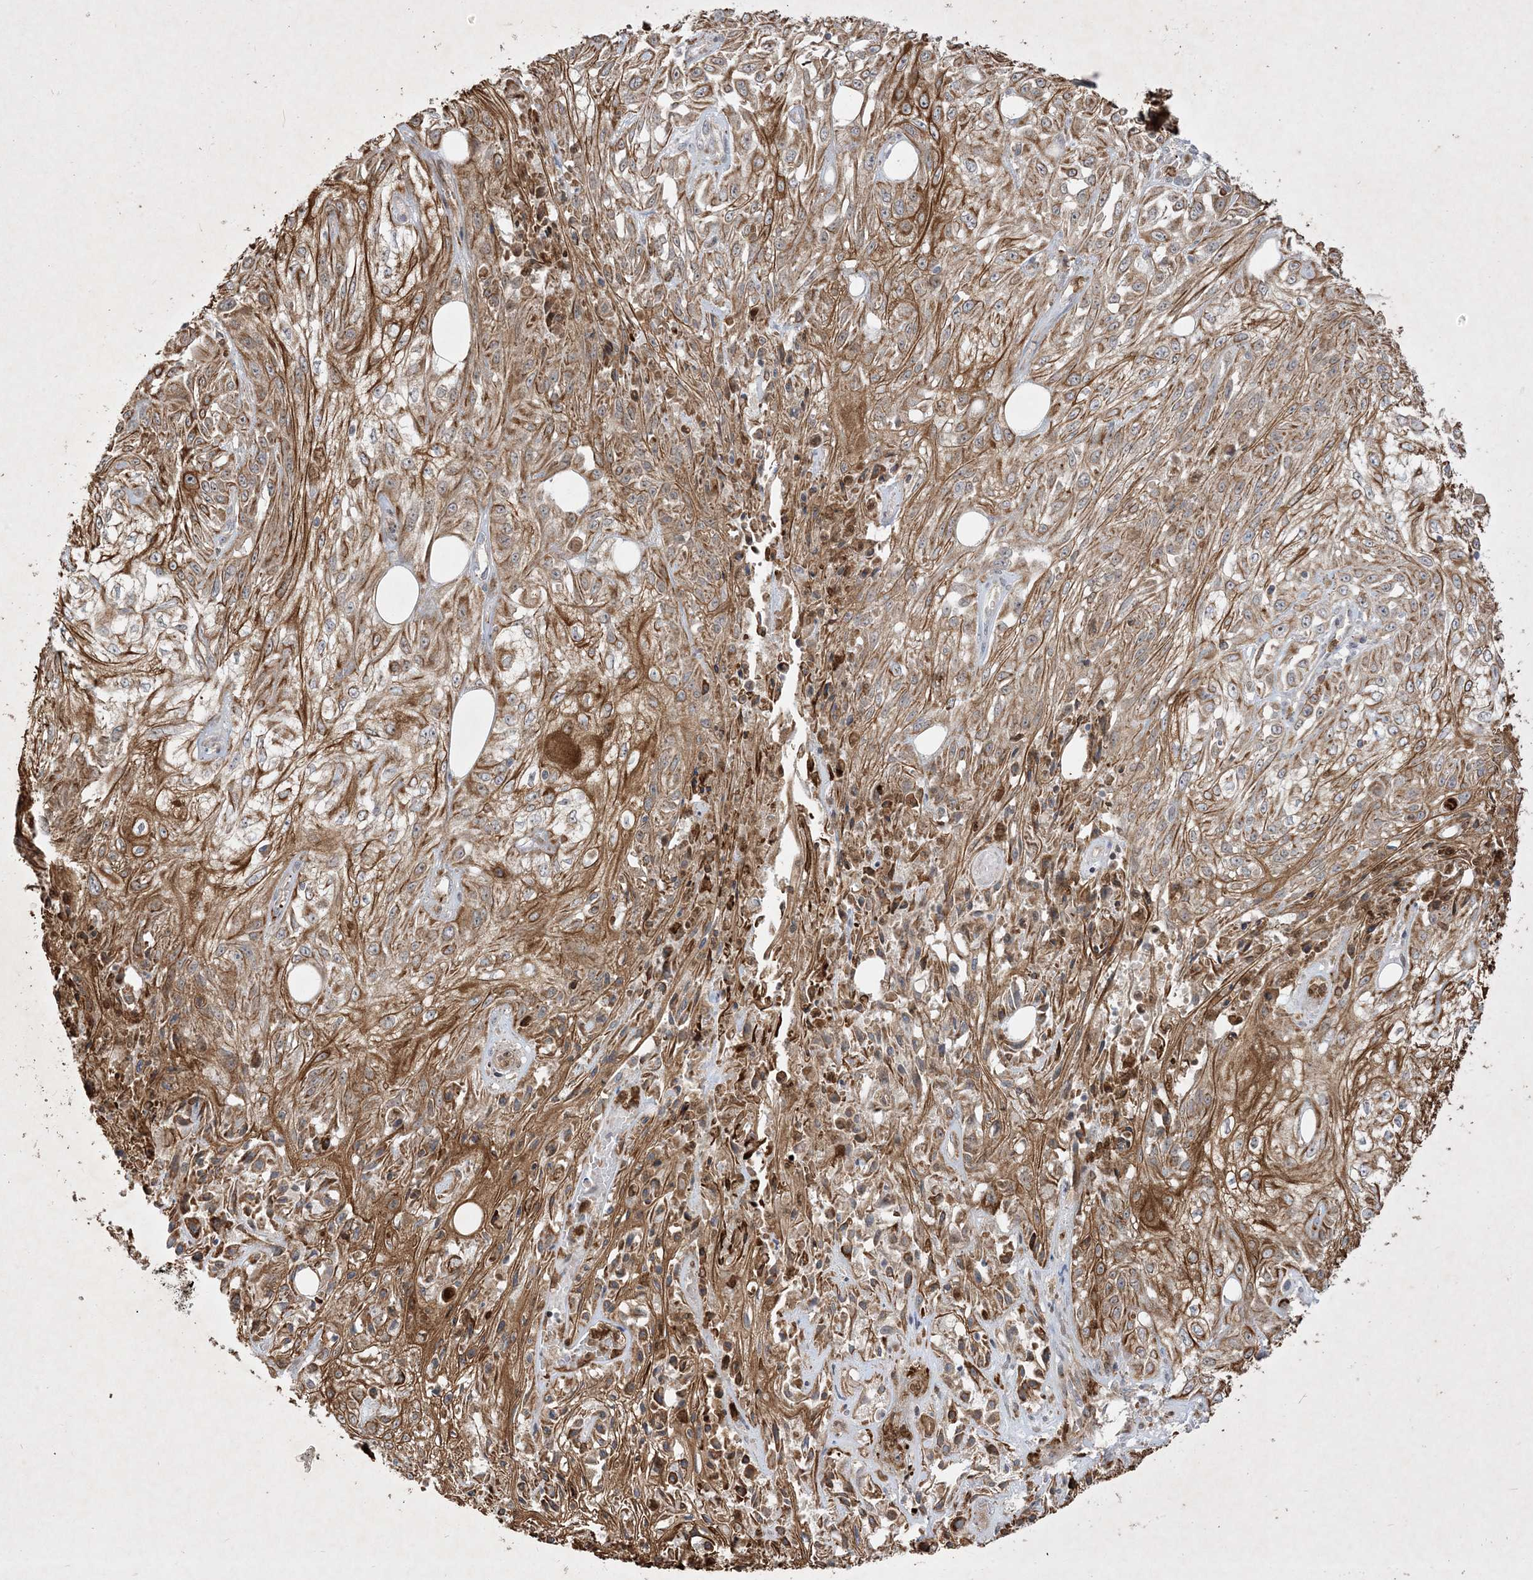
{"staining": {"intensity": "strong", "quantity": ">75%", "location": "cytoplasmic/membranous"}, "tissue": "skin cancer", "cell_type": "Tumor cells", "image_type": "cancer", "snomed": [{"axis": "morphology", "description": "Squamous cell carcinoma, NOS"}, {"axis": "morphology", "description": "Squamous cell carcinoma, metastatic, NOS"}, {"axis": "topography", "description": "Skin"}, {"axis": "topography", "description": "Lymph node"}], "caption": "Metastatic squamous cell carcinoma (skin) was stained to show a protein in brown. There is high levels of strong cytoplasmic/membranous positivity in about >75% of tumor cells.", "gene": "IFT57", "patient": {"sex": "male", "age": 75}}